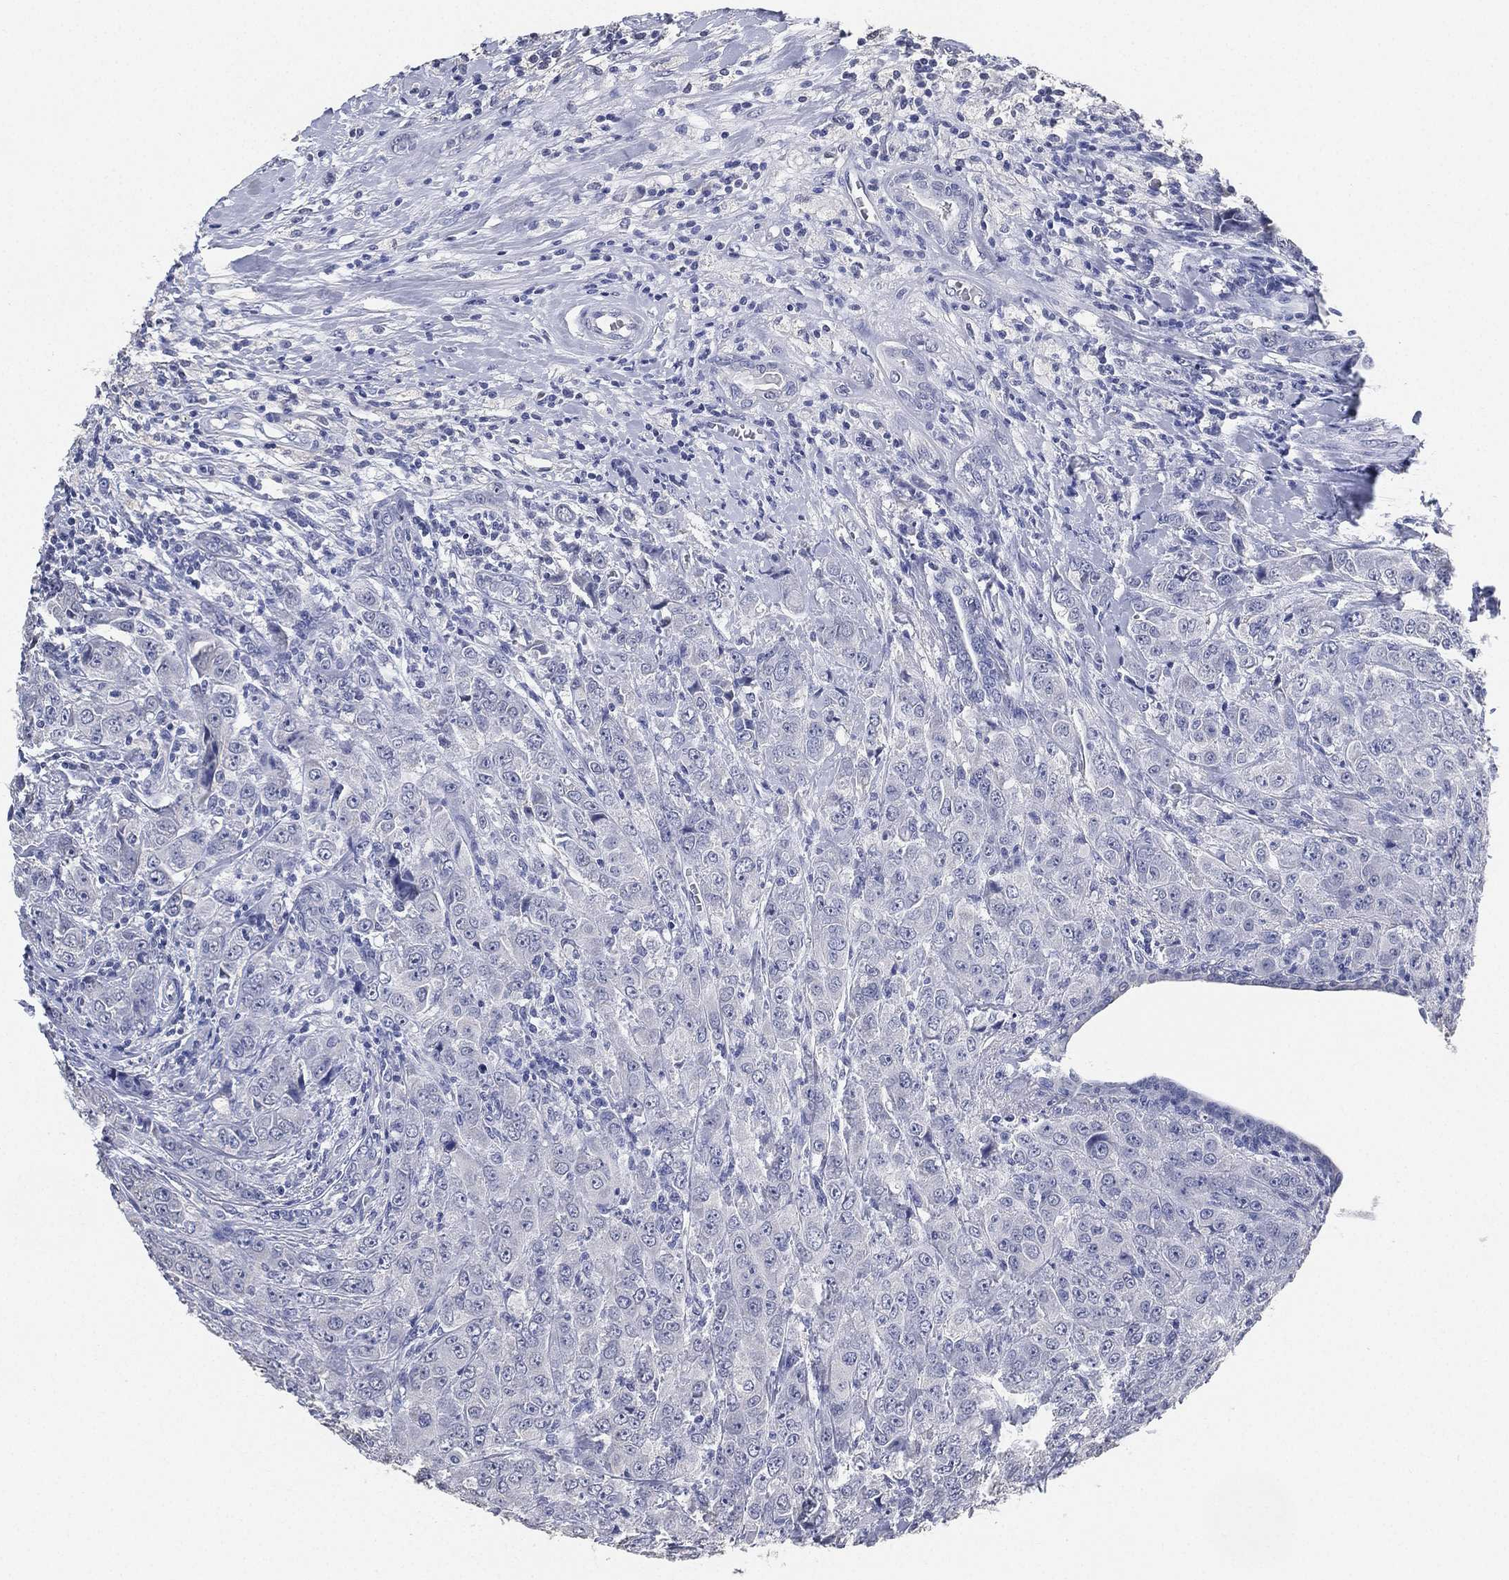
{"staining": {"intensity": "negative", "quantity": "none", "location": "none"}, "tissue": "breast cancer", "cell_type": "Tumor cells", "image_type": "cancer", "snomed": [{"axis": "morphology", "description": "Duct carcinoma"}, {"axis": "topography", "description": "Breast"}], "caption": "Breast intraductal carcinoma was stained to show a protein in brown. There is no significant expression in tumor cells.", "gene": "IYD", "patient": {"sex": "female", "age": 43}}